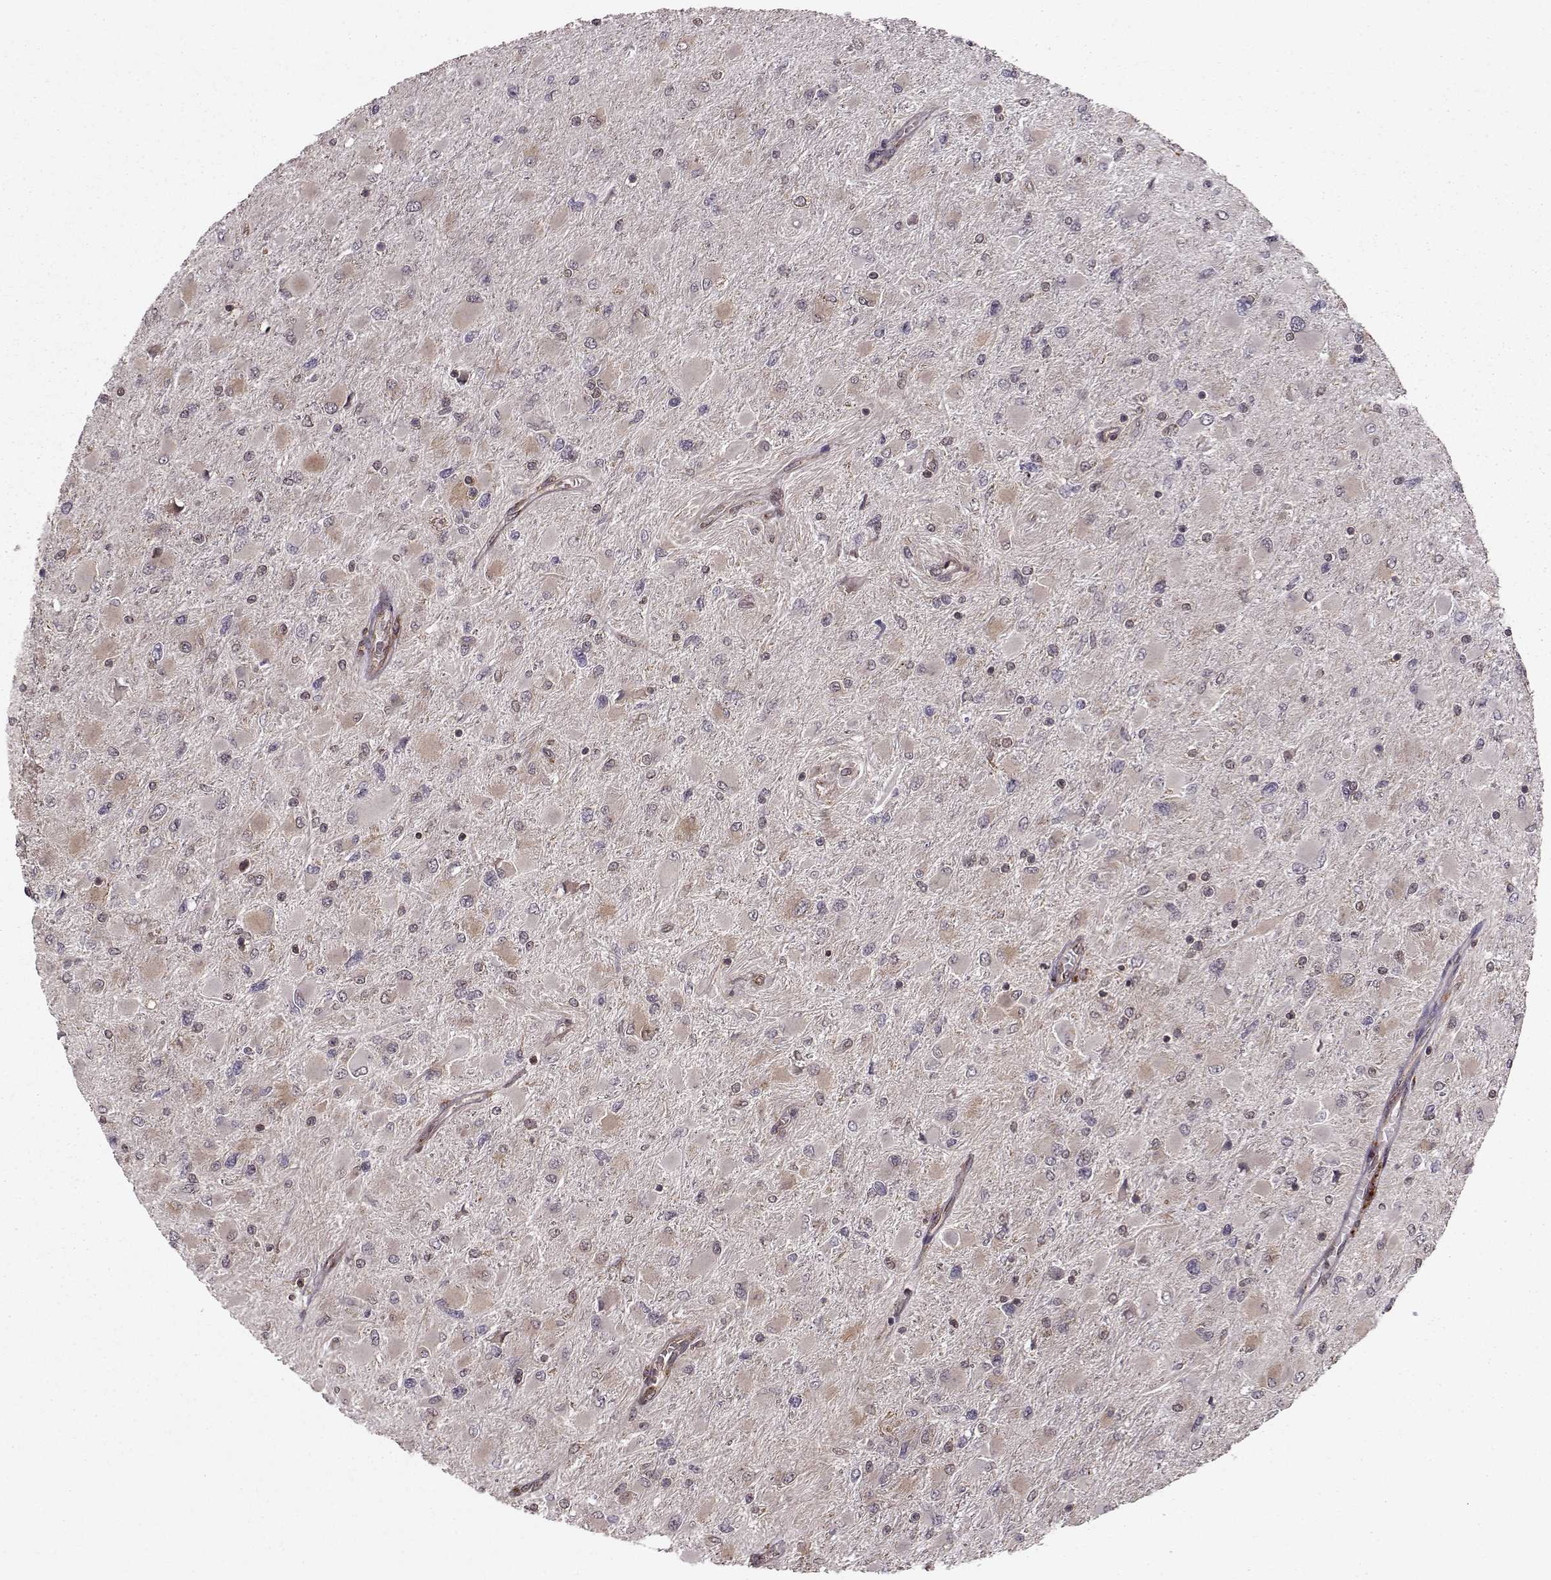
{"staining": {"intensity": "weak", "quantity": "25%-75%", "location": "cytoplasmic/membranous"}, "tissue": "glioma", "cell_type": "Tumor cells", "image_type": "cancer", "snomed": [{"axis": "morphology", "description": "Glioma, malignant, High grade"}, {"axis": "topography", "description": "Cerebral cortex"}], "caption": "Immunohistochemistry of human glioma reveals low levels of weak cytoplasmic/membranous positivity in approximately 25%-75% of tumor cells.", "gene": "YIPF5", "patient": {"sex": "female", "age": 36}}